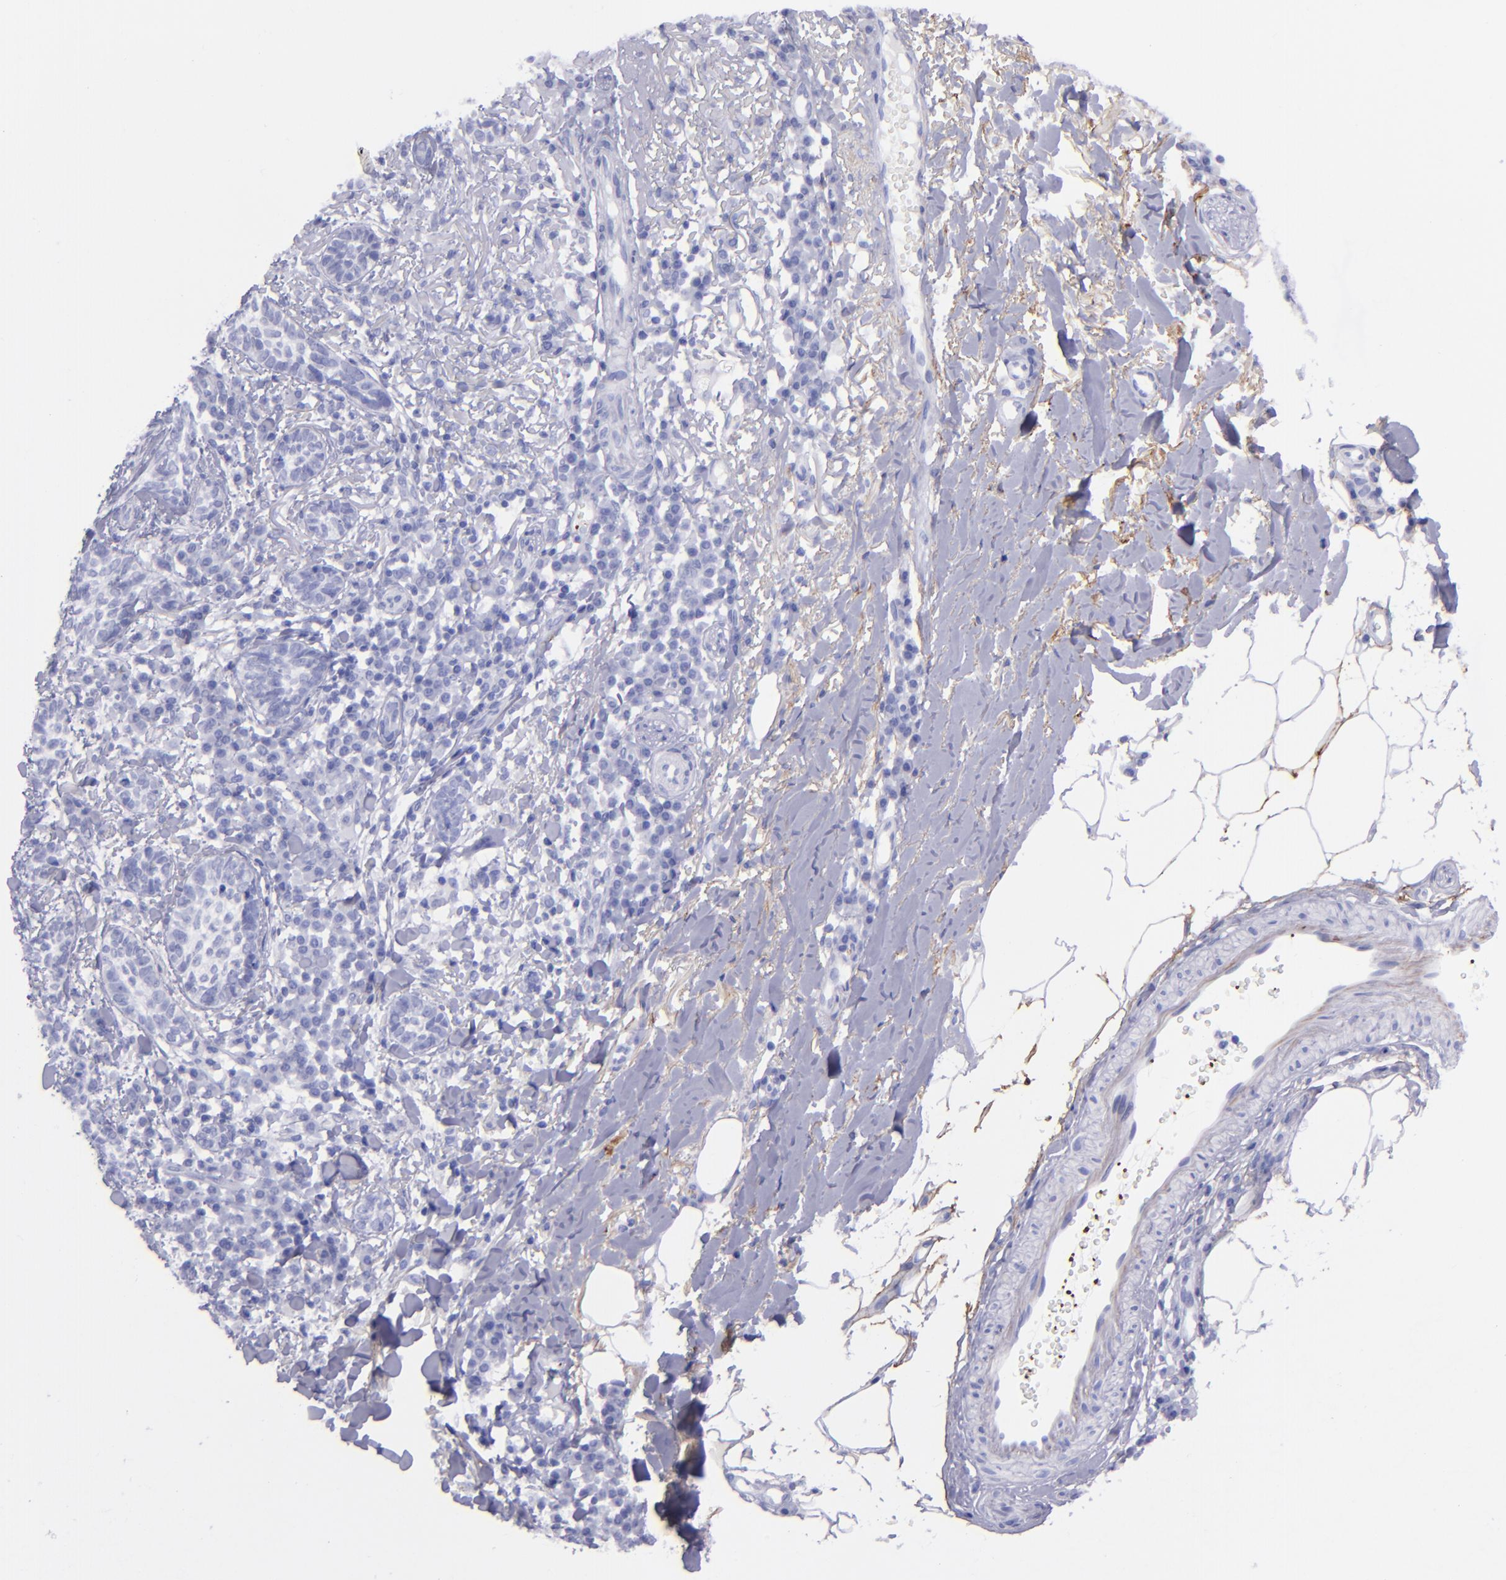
{"staining": {"intensity": "negative", "quantity": "none", "location": "none"}, "tissue": "skin cancer", "cell_type": "Tumor cells", "image_type": "cancer", "snomed": [{"axis": "morphology", "description": "Basal cell carcinoma"}, {"axis": "topography", "description": "Skin"}], "caption": "Protein analysis of basal cell carcinoma (skin) reveals no significant staining in tumor cells.", "gene": "EFCAB13", "patient": {"sex": "female", "age": 89}}